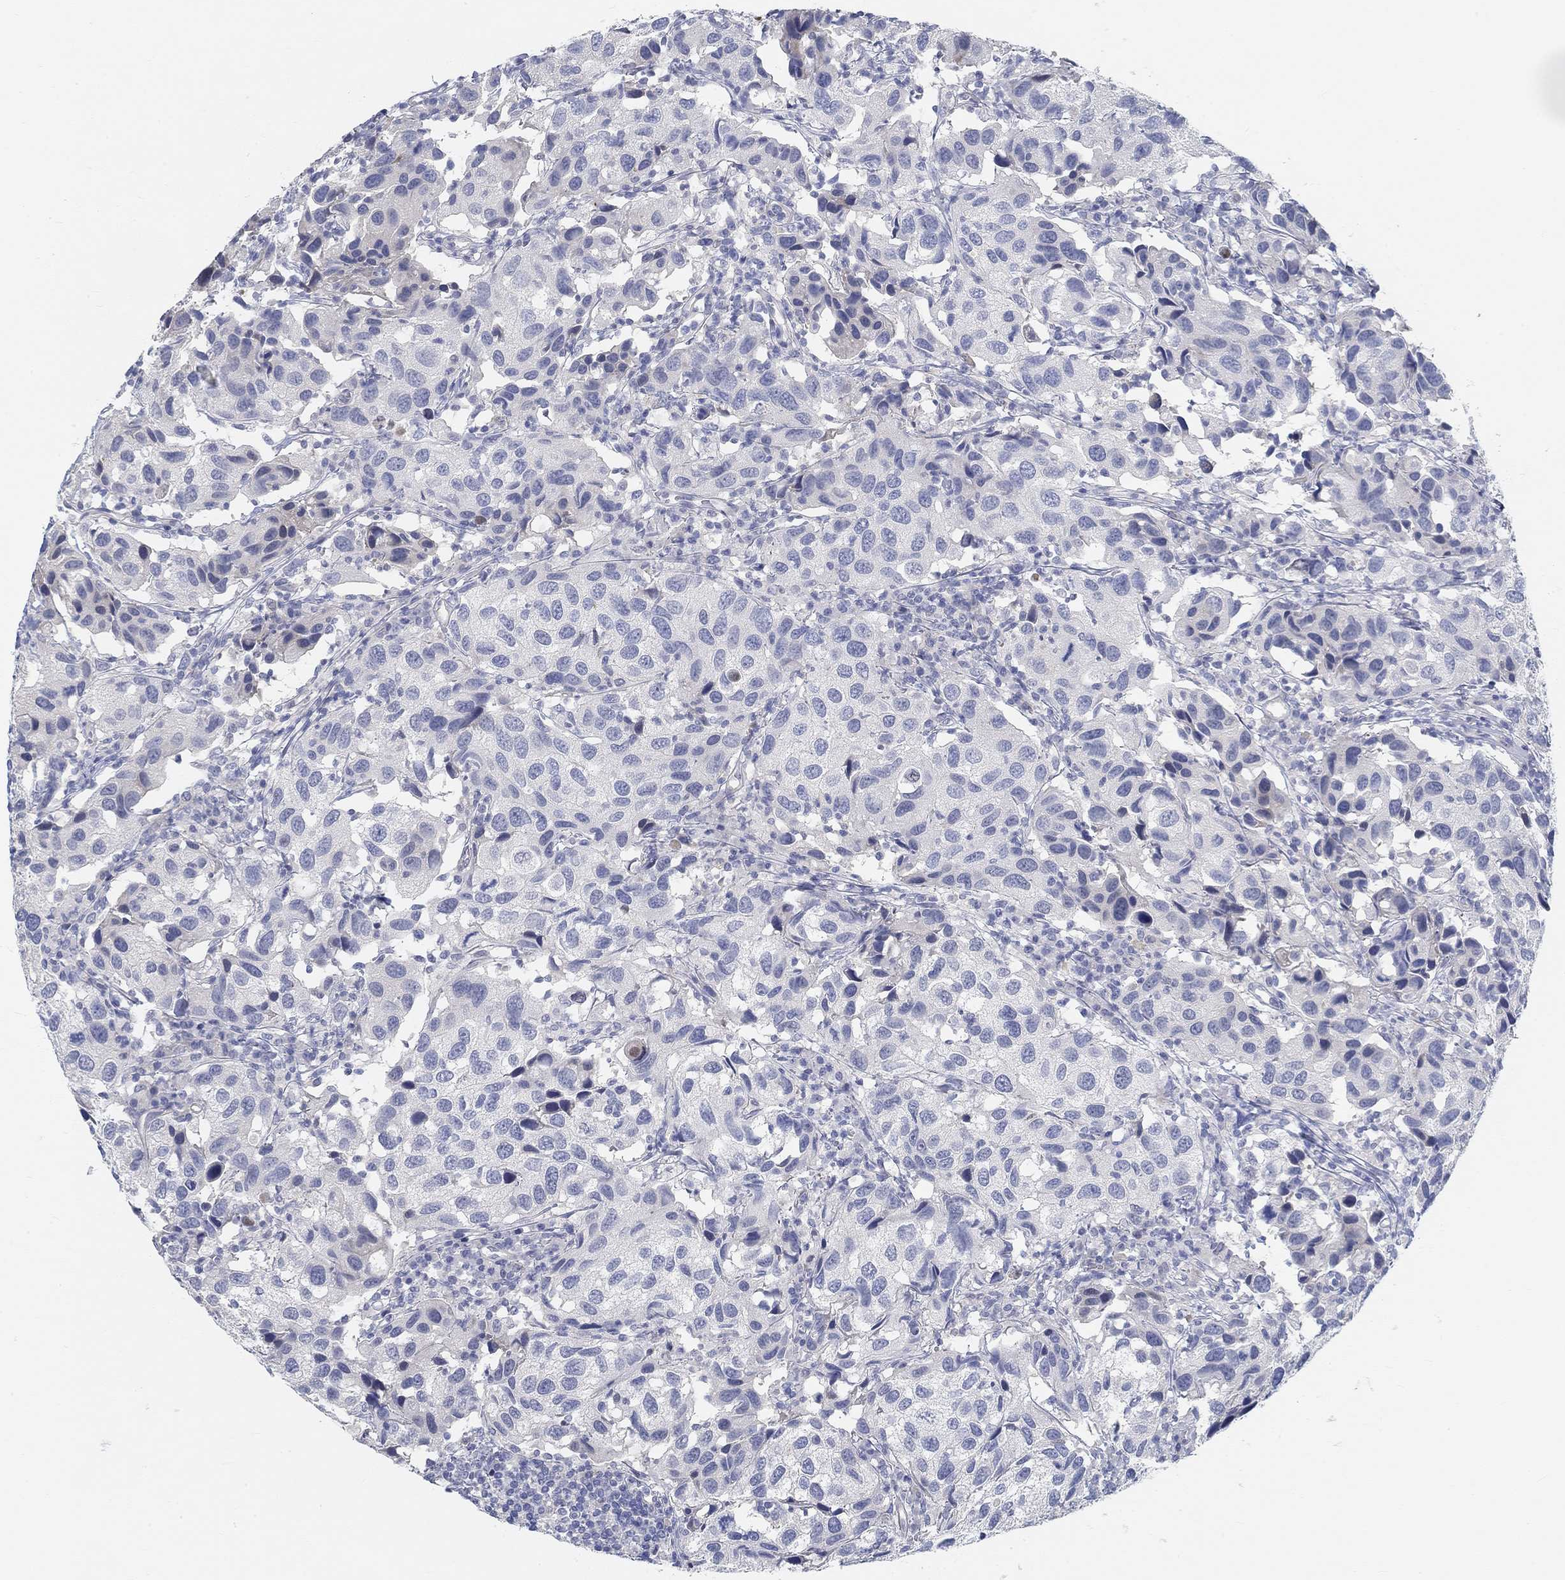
{"staining": {"intensity": "negative", "quantity": "none", "location": "none"}, "tissue": "urothelial cancer", "cell_type": "Tumor cells", "image_type": "cancer", "snomed": [{"axis": "morphology", "description": "Urothelial carcinoma, High grade"}, {"axis": "topography", "description": "Urinary bladder"}], "caption": "IHC histopathology image of neoplastic tissue: human urothelial carcinoma (high-grade) stained with DAB (3,3'-diaminobenzidine) shows no significant protein staining in tumor cells.", "gene": "SNTG2", "patient": {"sex": "male", "age": 79}}